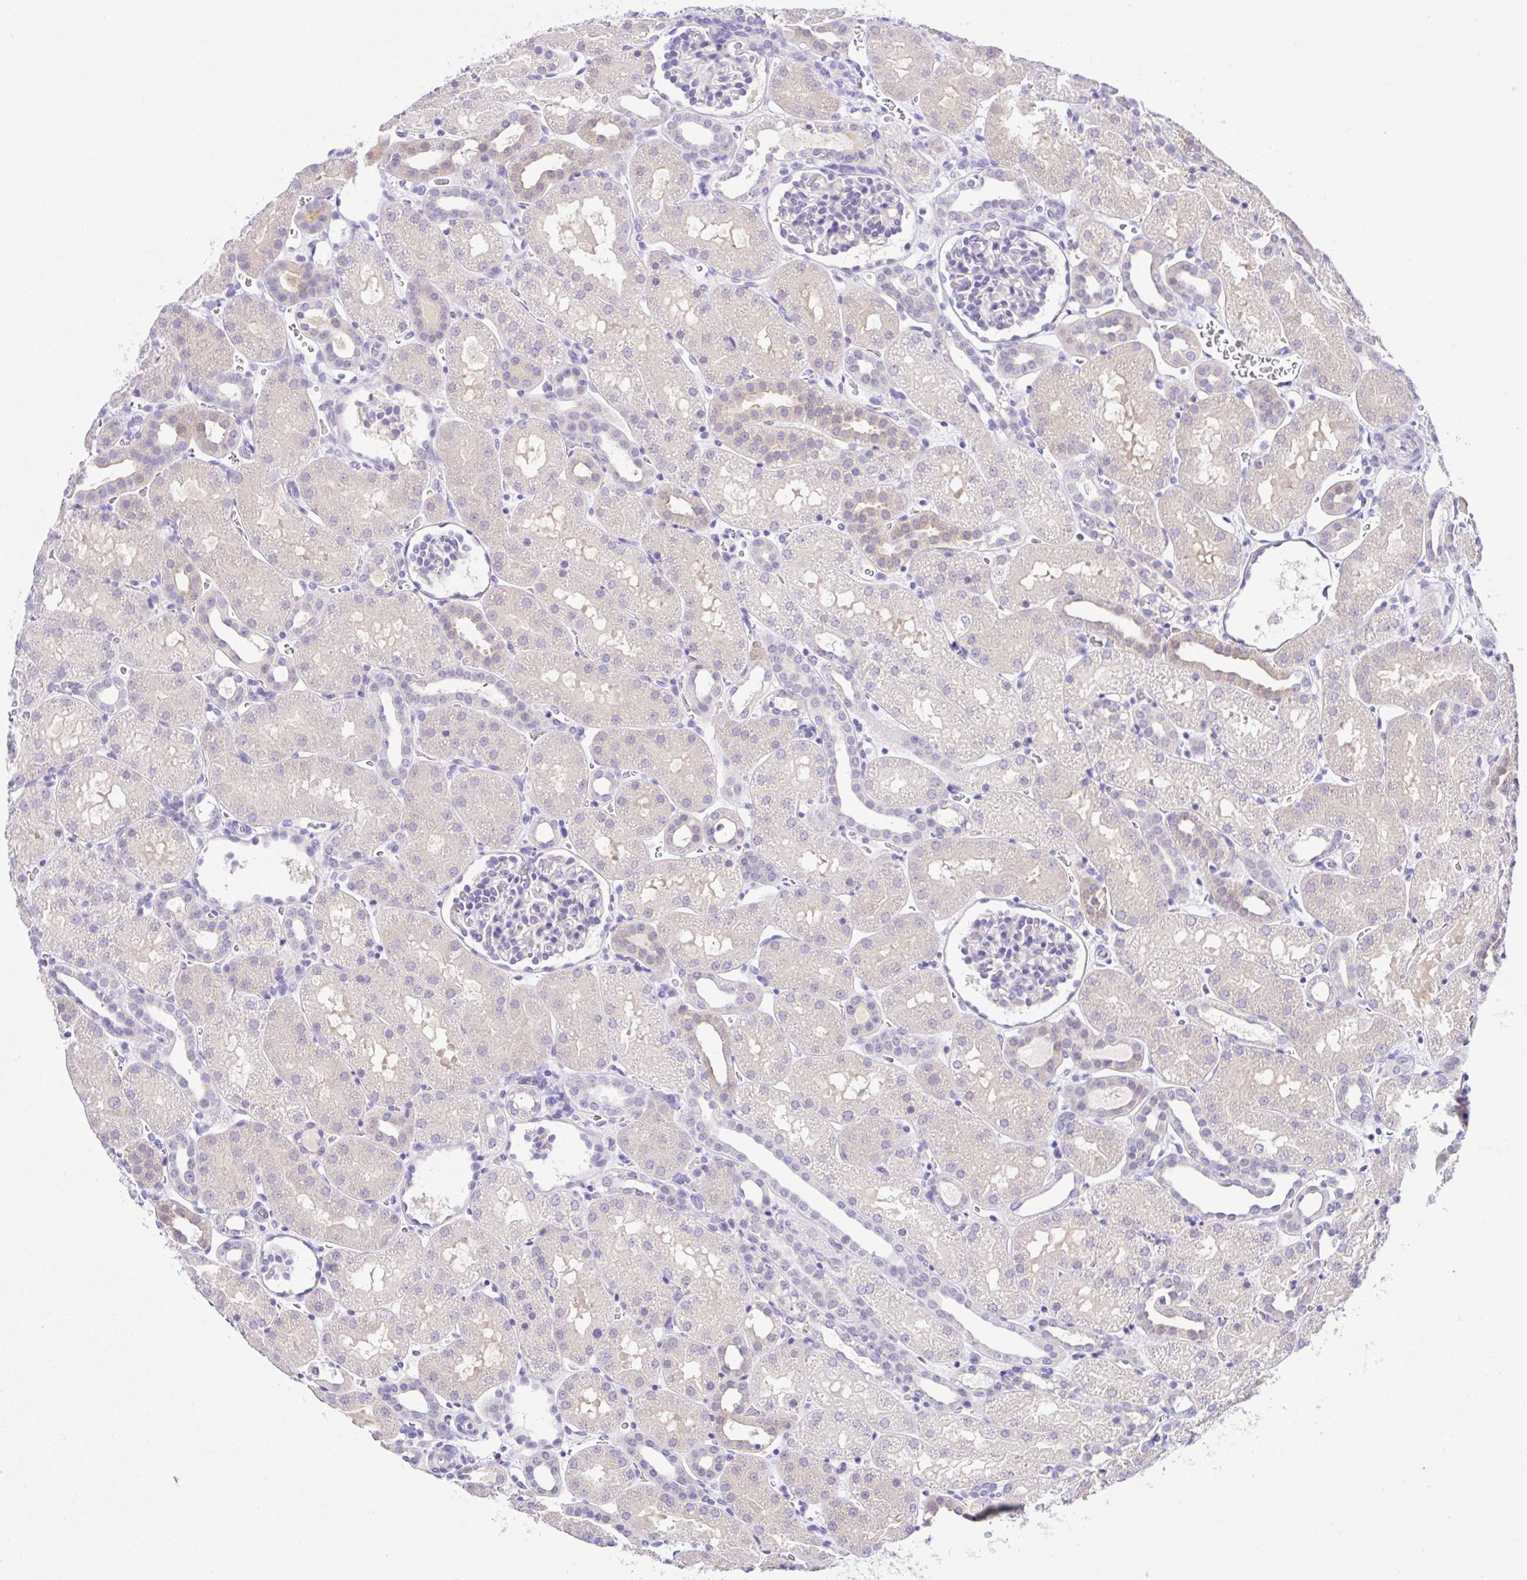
{"staining": {"intensity": "negative", "quantity": "none", "location": "none"}, "tissue": "kidney", "cell_type": "Cells in glomeruli", "image_type": "normal", "snomed": [{"axis": "morphology", "description": "Normal tissue, NOS"}, {"axis": "topography", "description": "Kidney"}], "caption": "IHC image of normal kidney: kidney stained with DAB displays no significant protein positivity in cells in glomeruli. The staining was performed using DAB (3,3'-diaminobenzidine) to visualize the protein expression in brown, while the nuclei were stained in blue with hematoxylin (Magnification: 20x).", "gene": "ANO4", "patient": {"sex": "male", "age": 2}}